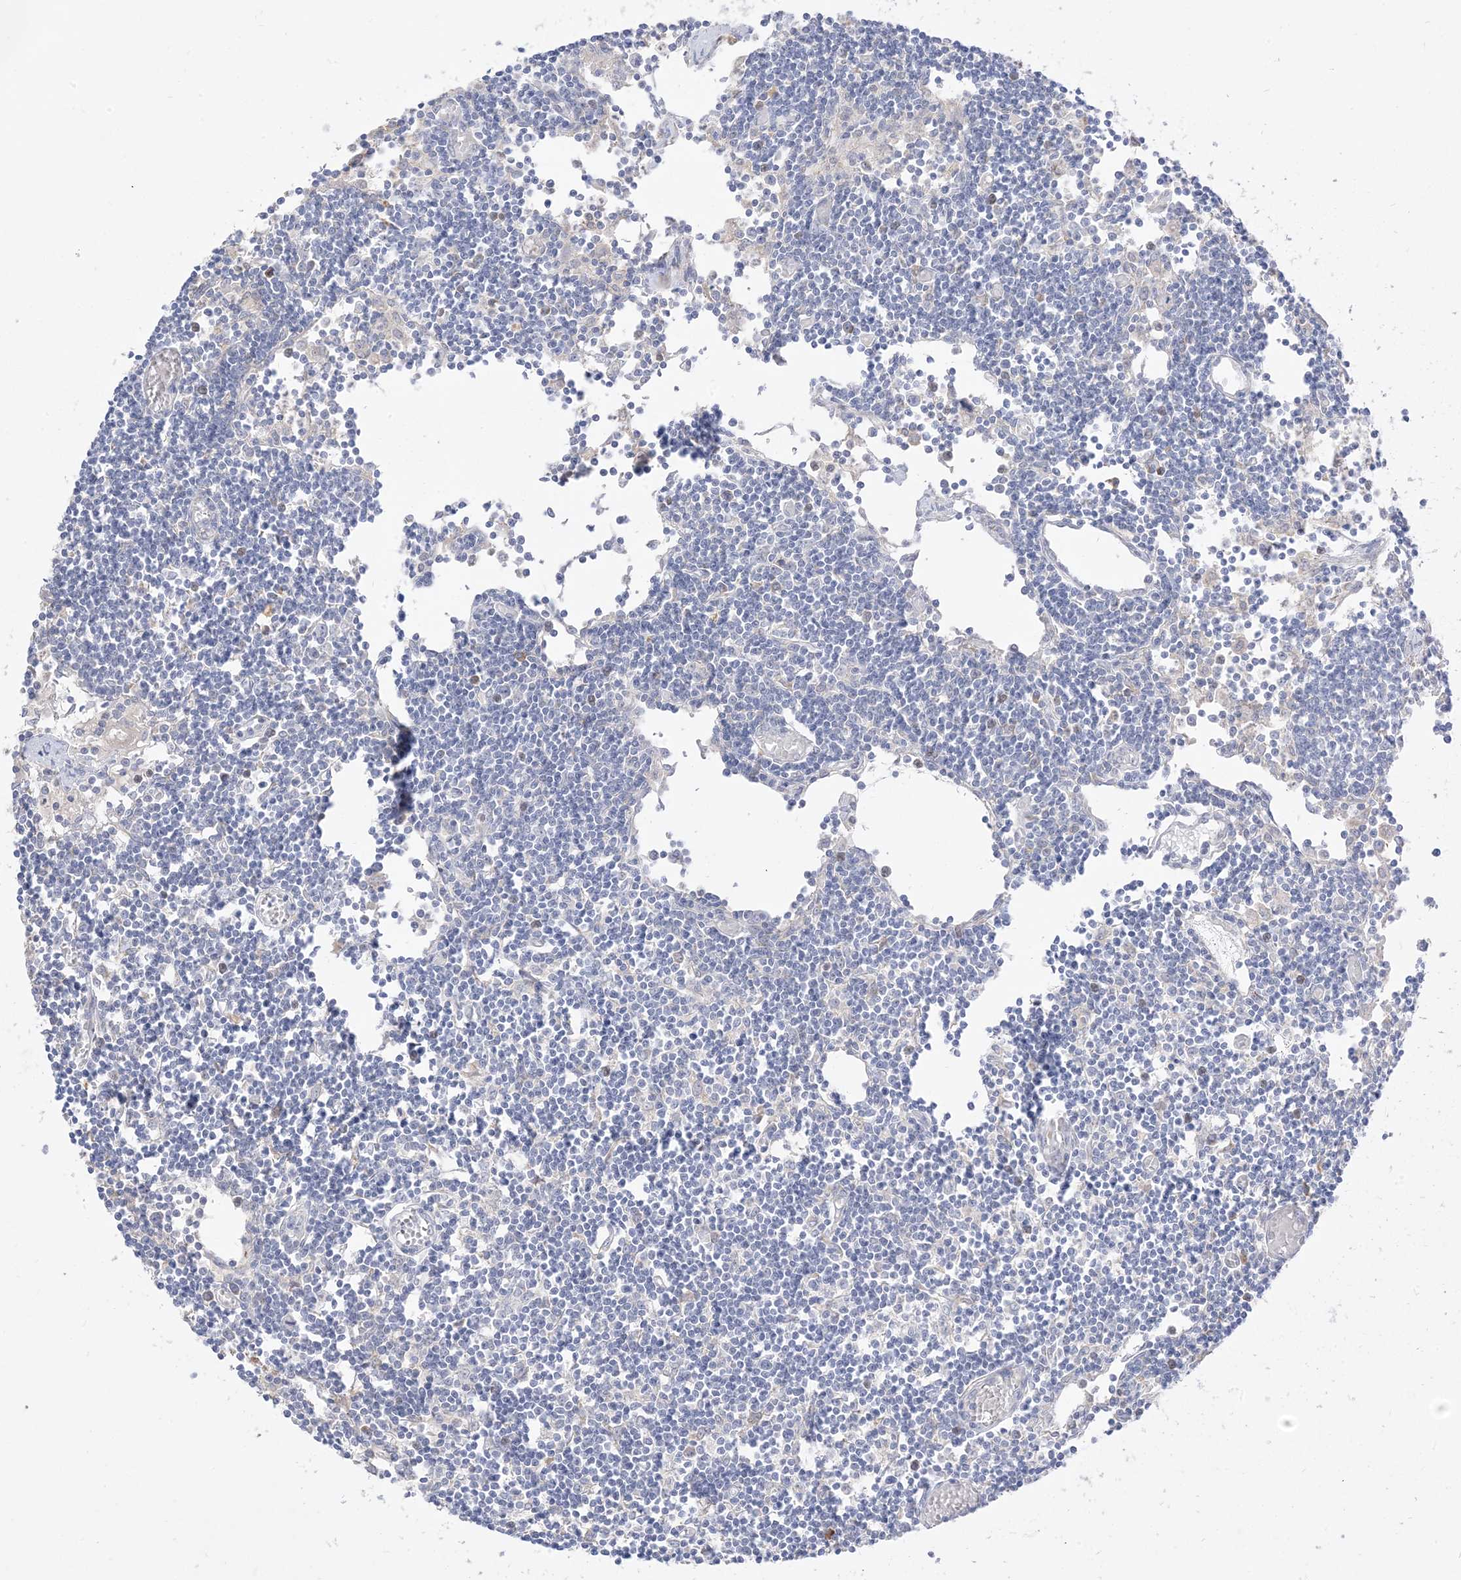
{"staining": {"intensity": "negative", "quantity": "none", "location": "none"}, "tissue": "lymph node", "cell_type": "Germinal center cells", "image_type": "normal", "snomed": [{"axis": "morphology", "description": "Normal tissue, NOS"}, {"axis": "topography", "description": "Lymph node"}], "caption": "High magnification brightfield microscopy of normal lymph node stained with DAB (brown) and counterstained with hematoxylin (blue): germinal center cells show no significant staining.", "gene": "LOXL3", "patient": {"sex": "female", "age": 11}}